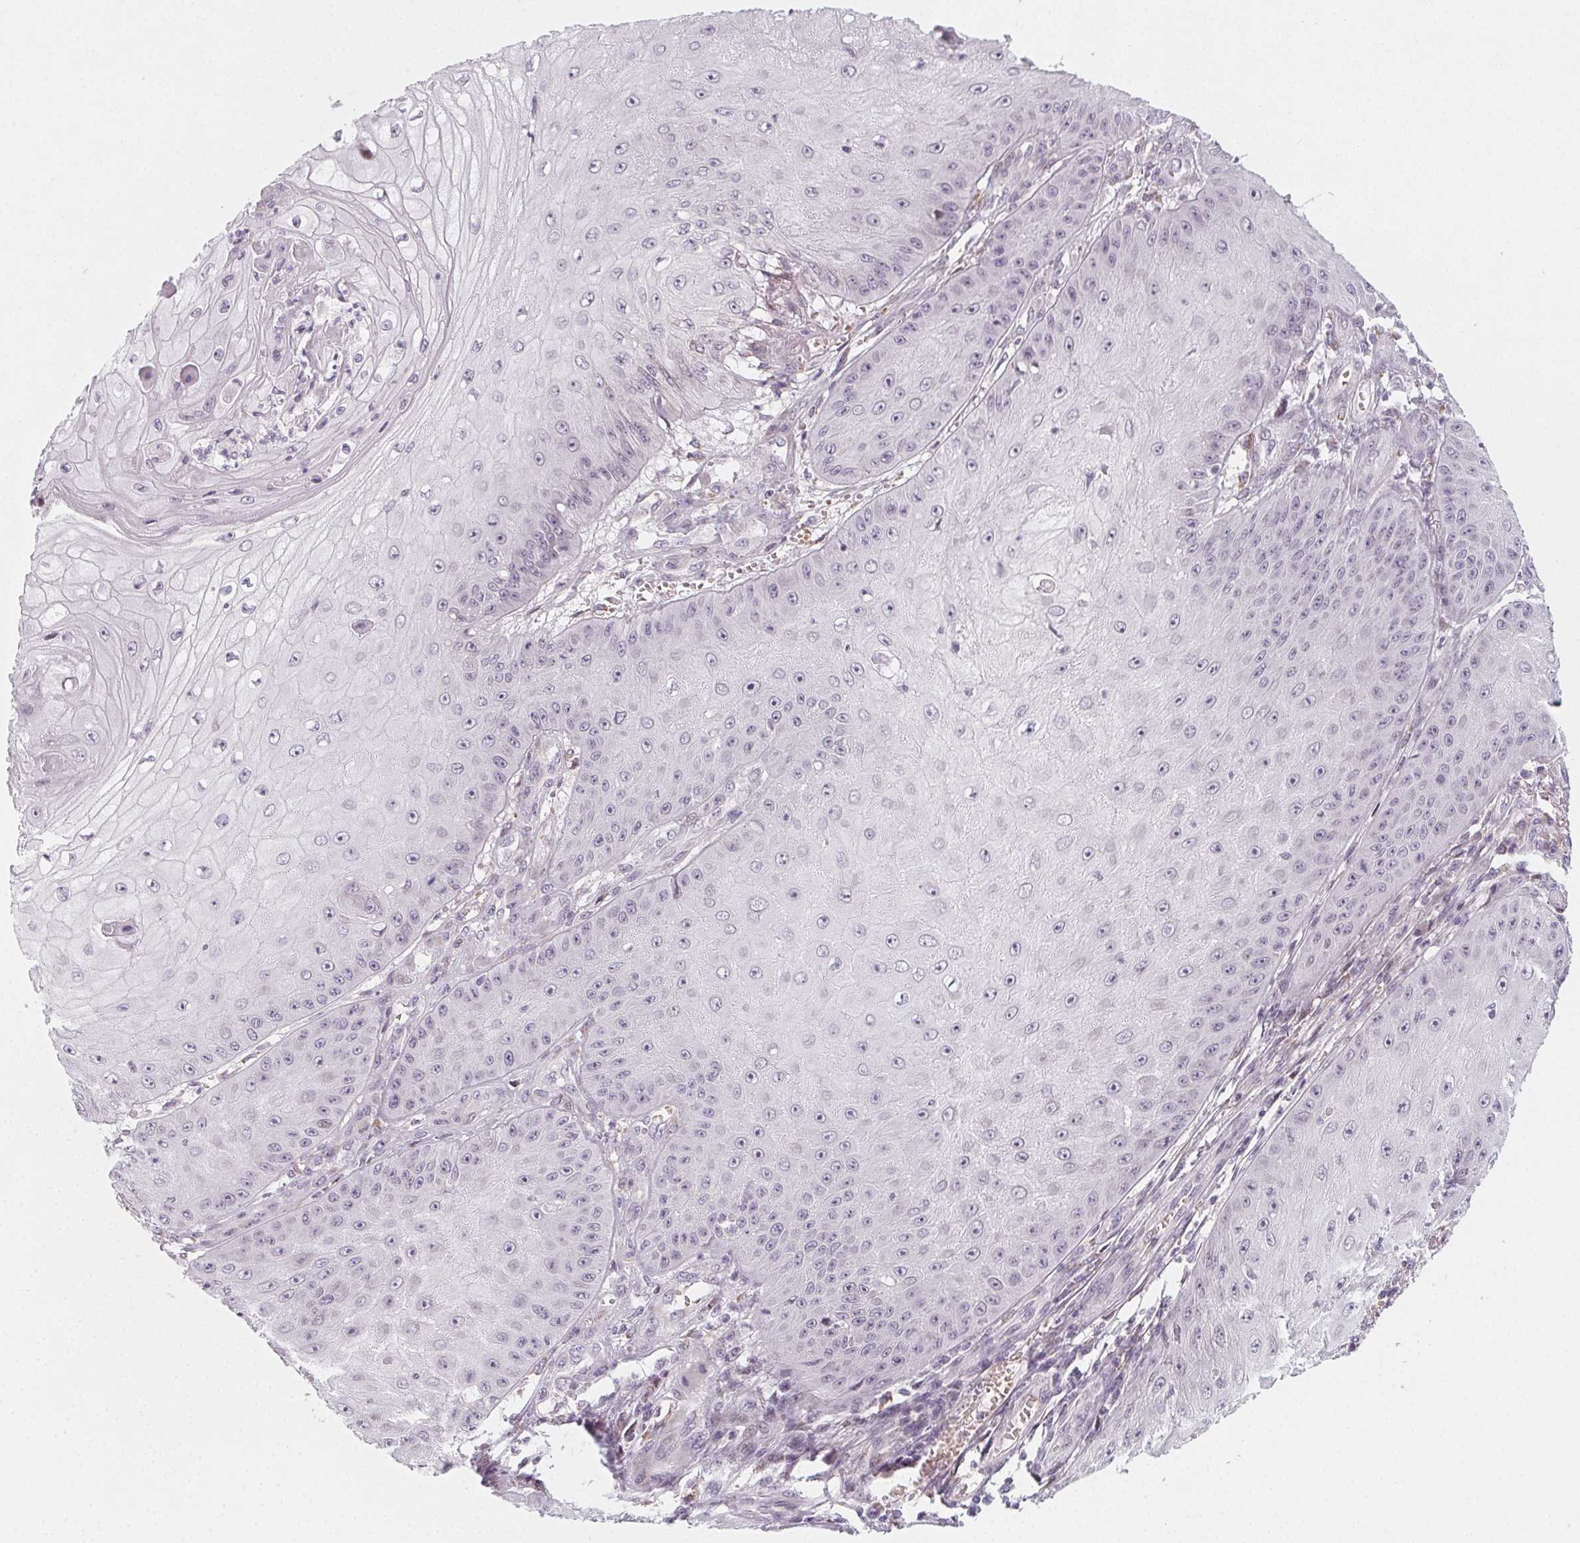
{"staining": {"intensity": "negative", "quantity": "none", "location": "none"}, "tissue": "skin cancer", "cell_type": "Tumor cells", "image_type": "cancer", "snomed": [{"axis": "morphology", "description": "Squamous cell carcinoma, NOS"}, {"axis": "topography", "description": "Skin"}], "caption": "An IHC micrograph of skin cancer is shown. There is no staining in tumor cells of skin cancer.", "gene": "CCDC96", "patient": {"sex": "male", "age": 70}}